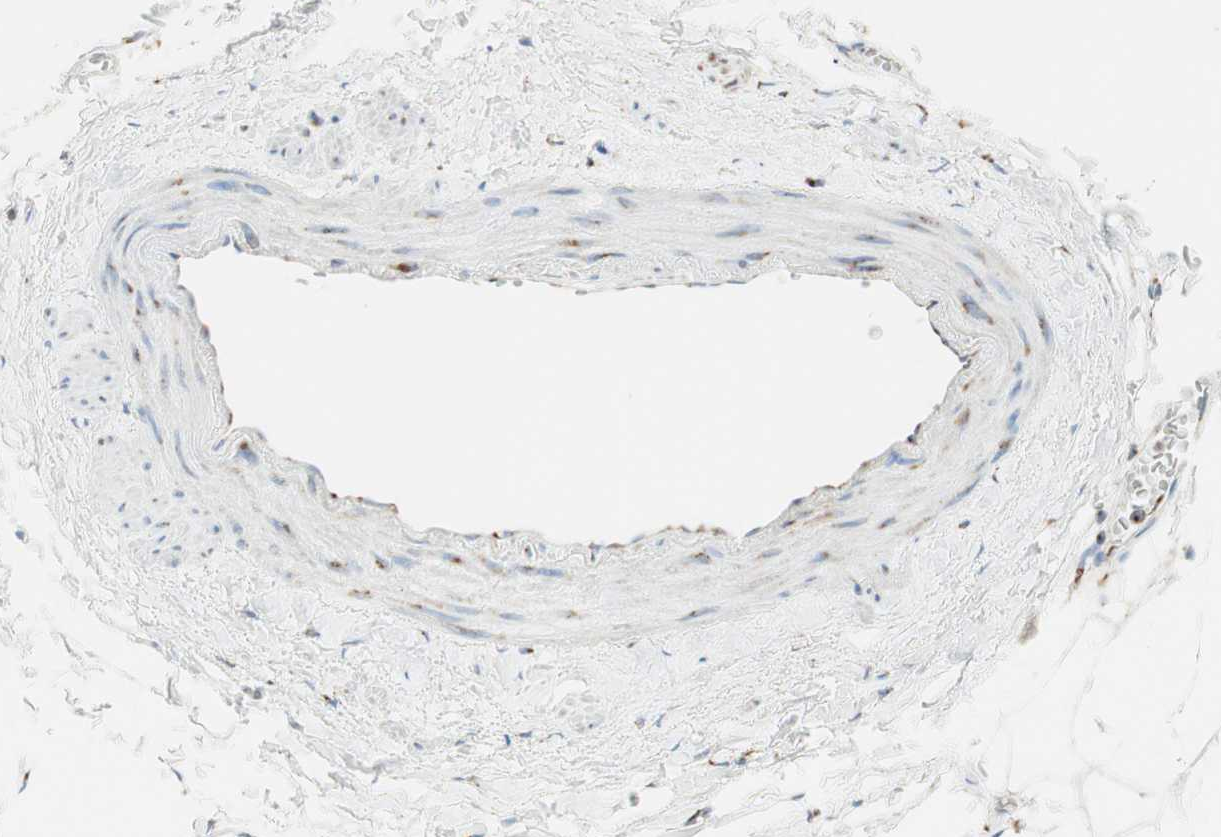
{"staining": {"intensity": "moderate", "quantity": "25%-75%", "location": "cytoplasmic/membranous"}, "tissue": "adipose tissue", "cell_type": "Adipocytes", "image_type": "normal", "snomed": [{"axis": "morphology", "description": "Normal tissue, NOS"}, {"axis": "topography", "description": "Adipose tissue"}, {"axis": "topography", "description": "Peripheral nerve tissue"}], "caption": "This histopathology image displays immunohistochemistry staining of normal human adipose tissue, with medium moderate cytoplasmic/membranous expression in about 25%-75% of adipocytes.", "gene": "GOLGB1", "patient": {"sex": "male", "age": 52}}